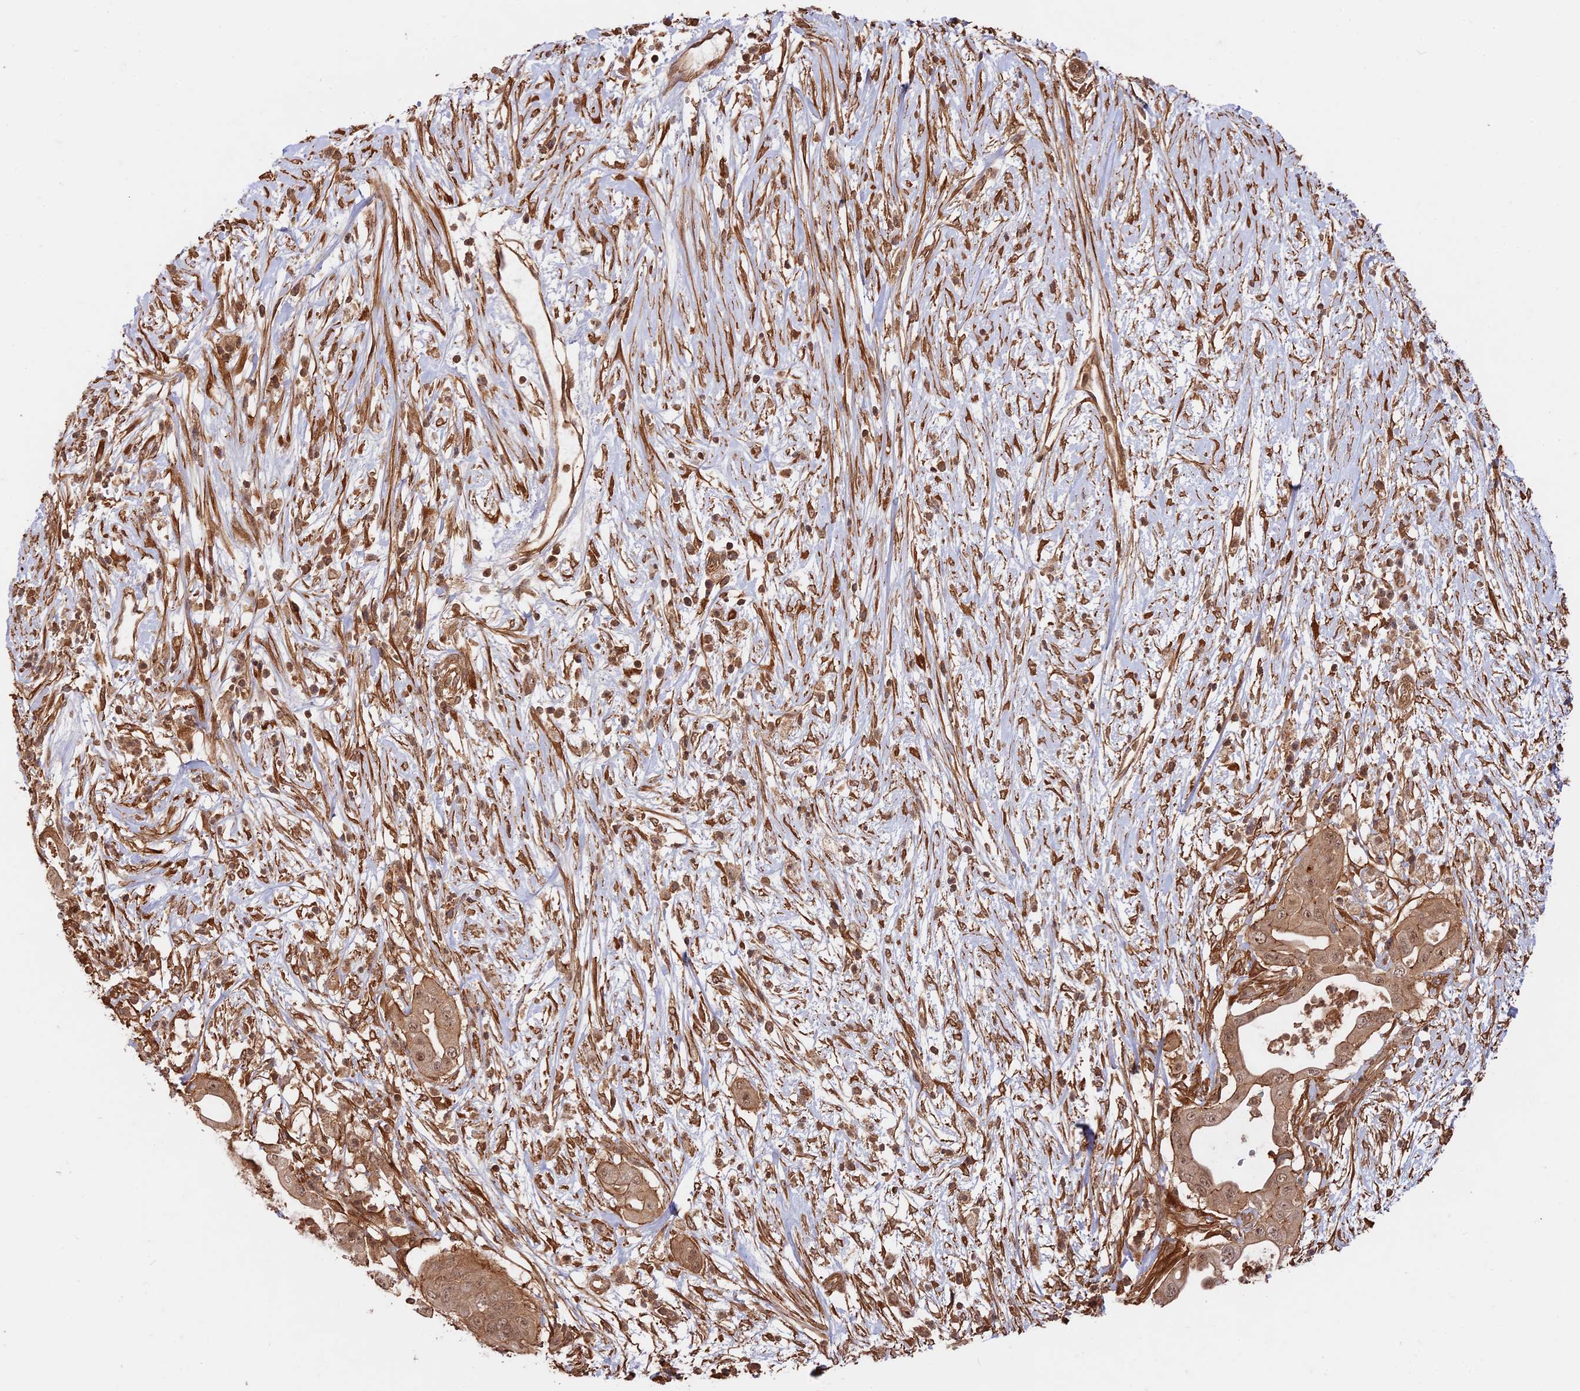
{"staining": {"intensity": "moderate", "quantity": ">75%", "location": "cytoplasmic/membranous,nuclear"}, "tissue": "pancreatic cancer", "cell_type": "Tumor cells", "image_type": "cancer", "snomed": [{"axis": "morphology", "description": "Adenocarcinoma, NOS"}, {"axis": "topography", "description": "Pancreas"}], "caption": "IHC image of pancreatic adenocarcinoma stained for a protein (brown), which reveals medium levels of moderate cytoplasmic/membranous and nuclear staining in approximately >75% of tumor cells.", "gene": "CCDC174", "patient": {"sex": "male", "age": 68}}